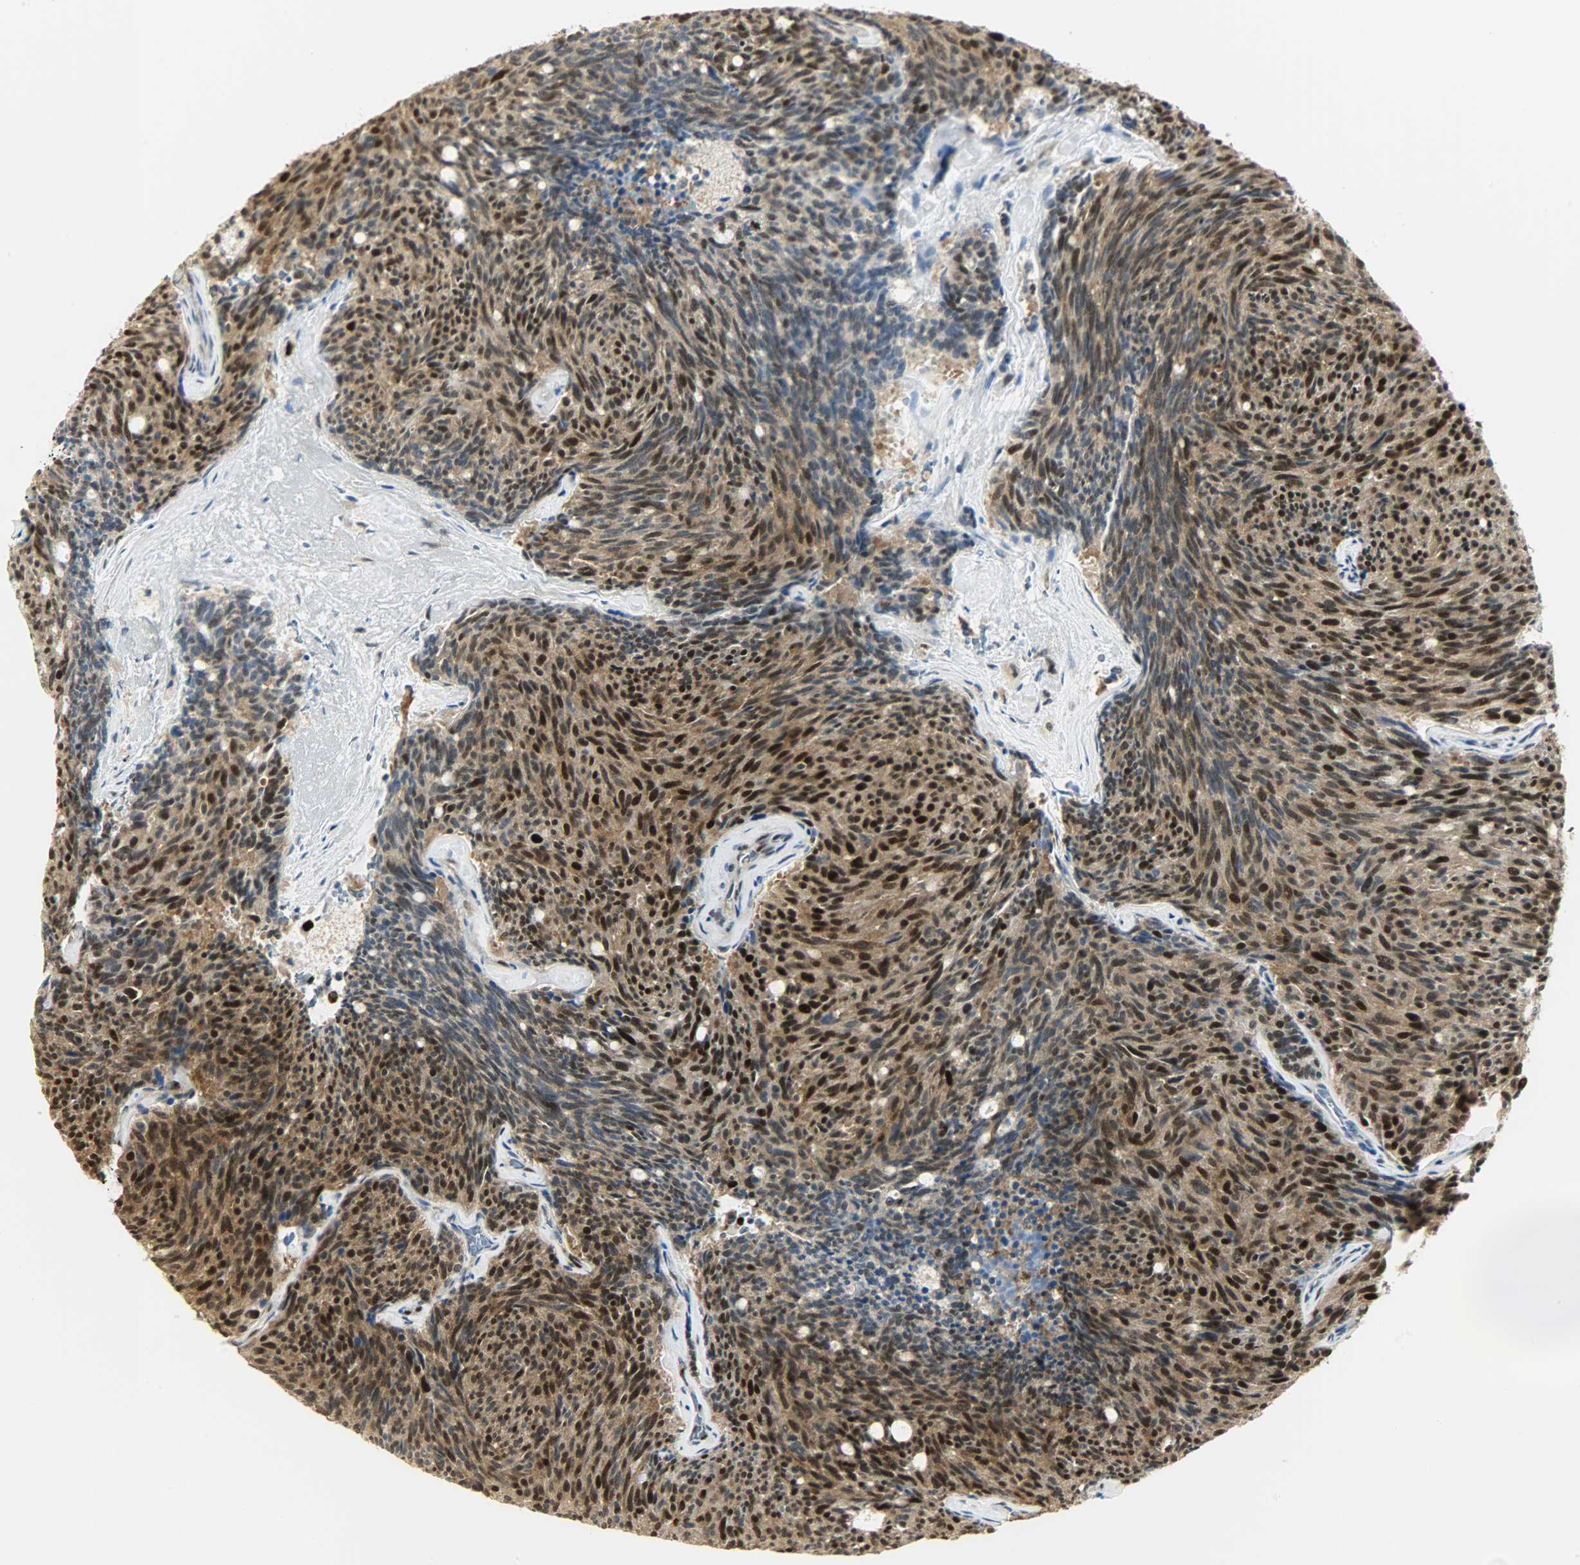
{"staining": {"intensity": "strong", "quantity": ">75%", "location": "nuclear"}, "tissue": "carcinoid", "cell_type": "Tumor cells", "image_type": "cancer", "snomed": [{"axis": "morphology", "description": "Carcinoid, malignant, NOS"}, {"axis": "topography", "description": "Pancreas"}], "caption": "A photomicrograph of carcinoid (malignant) stained for a protein exhibits strong nuclear brown staining in tumor cells. (Stains: DAB (3,3'-diaminobenzidine) in brown, nuclei in blue, Microscopy: brightfield microscopy at high magnification).", "gene": "NPEPL1", "patient": {"sex": "female", "age": 54}}